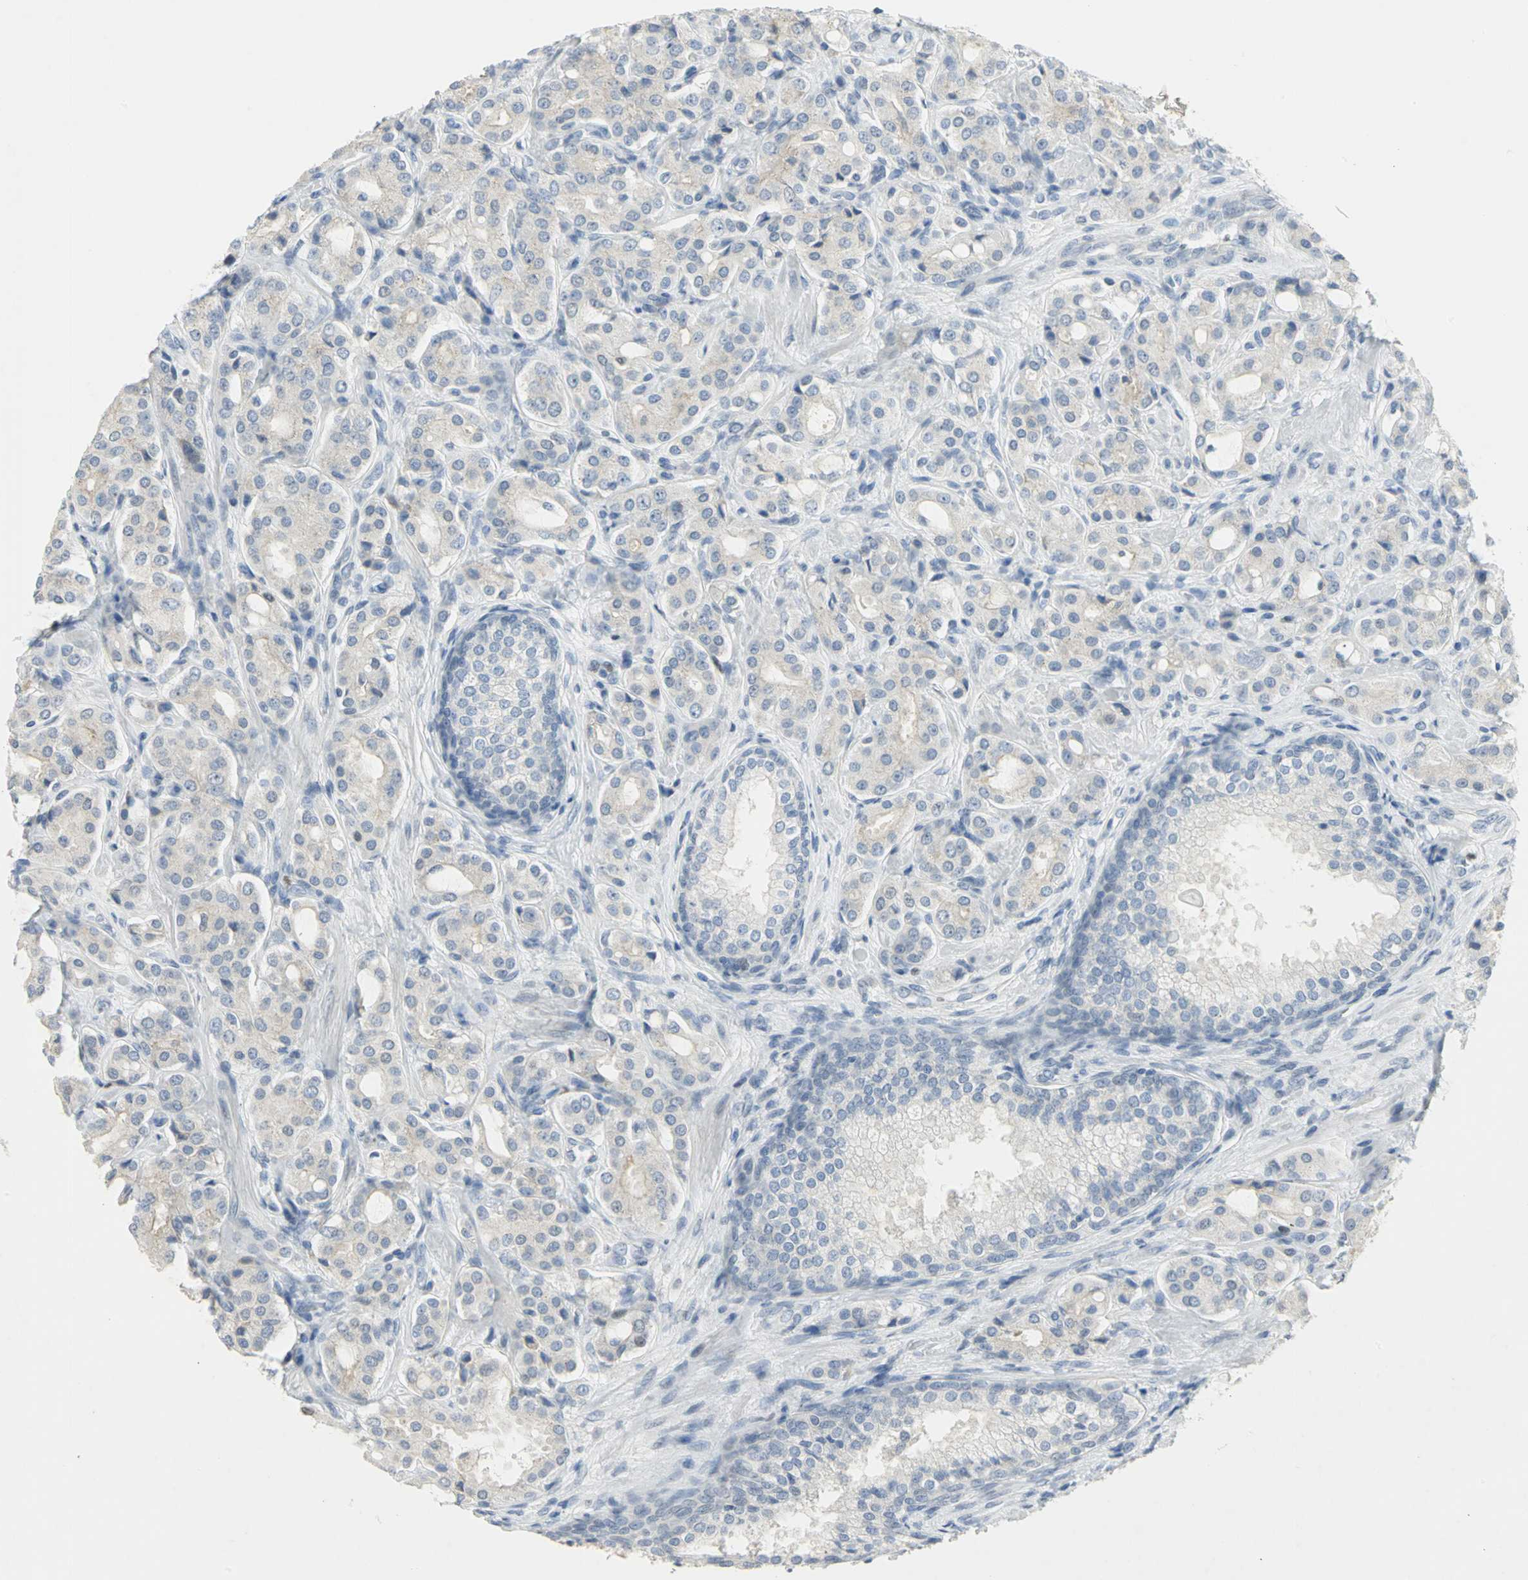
{"staining": {"intensity": "moderate", "quantity": "<25%", "location": "nuclear"}, "tissue": "prostate cancer", "cell_type": "Tumor cells", "image_type": "cancer", "snomed": [{"axis": "morphology", "description": "Adenocarcinoma, High grade"}, {"axis": "topography", "description": "Prostate"}], "caption": "Immunohistochemistry (IHC) of human adenocarcinoma (high-grade) (prostate) reveals low levels of moderate nuclear positivity in about <25% of tumor cells.", "gene": "BCL6", "patient": {"sex": "male", "age": 72}}